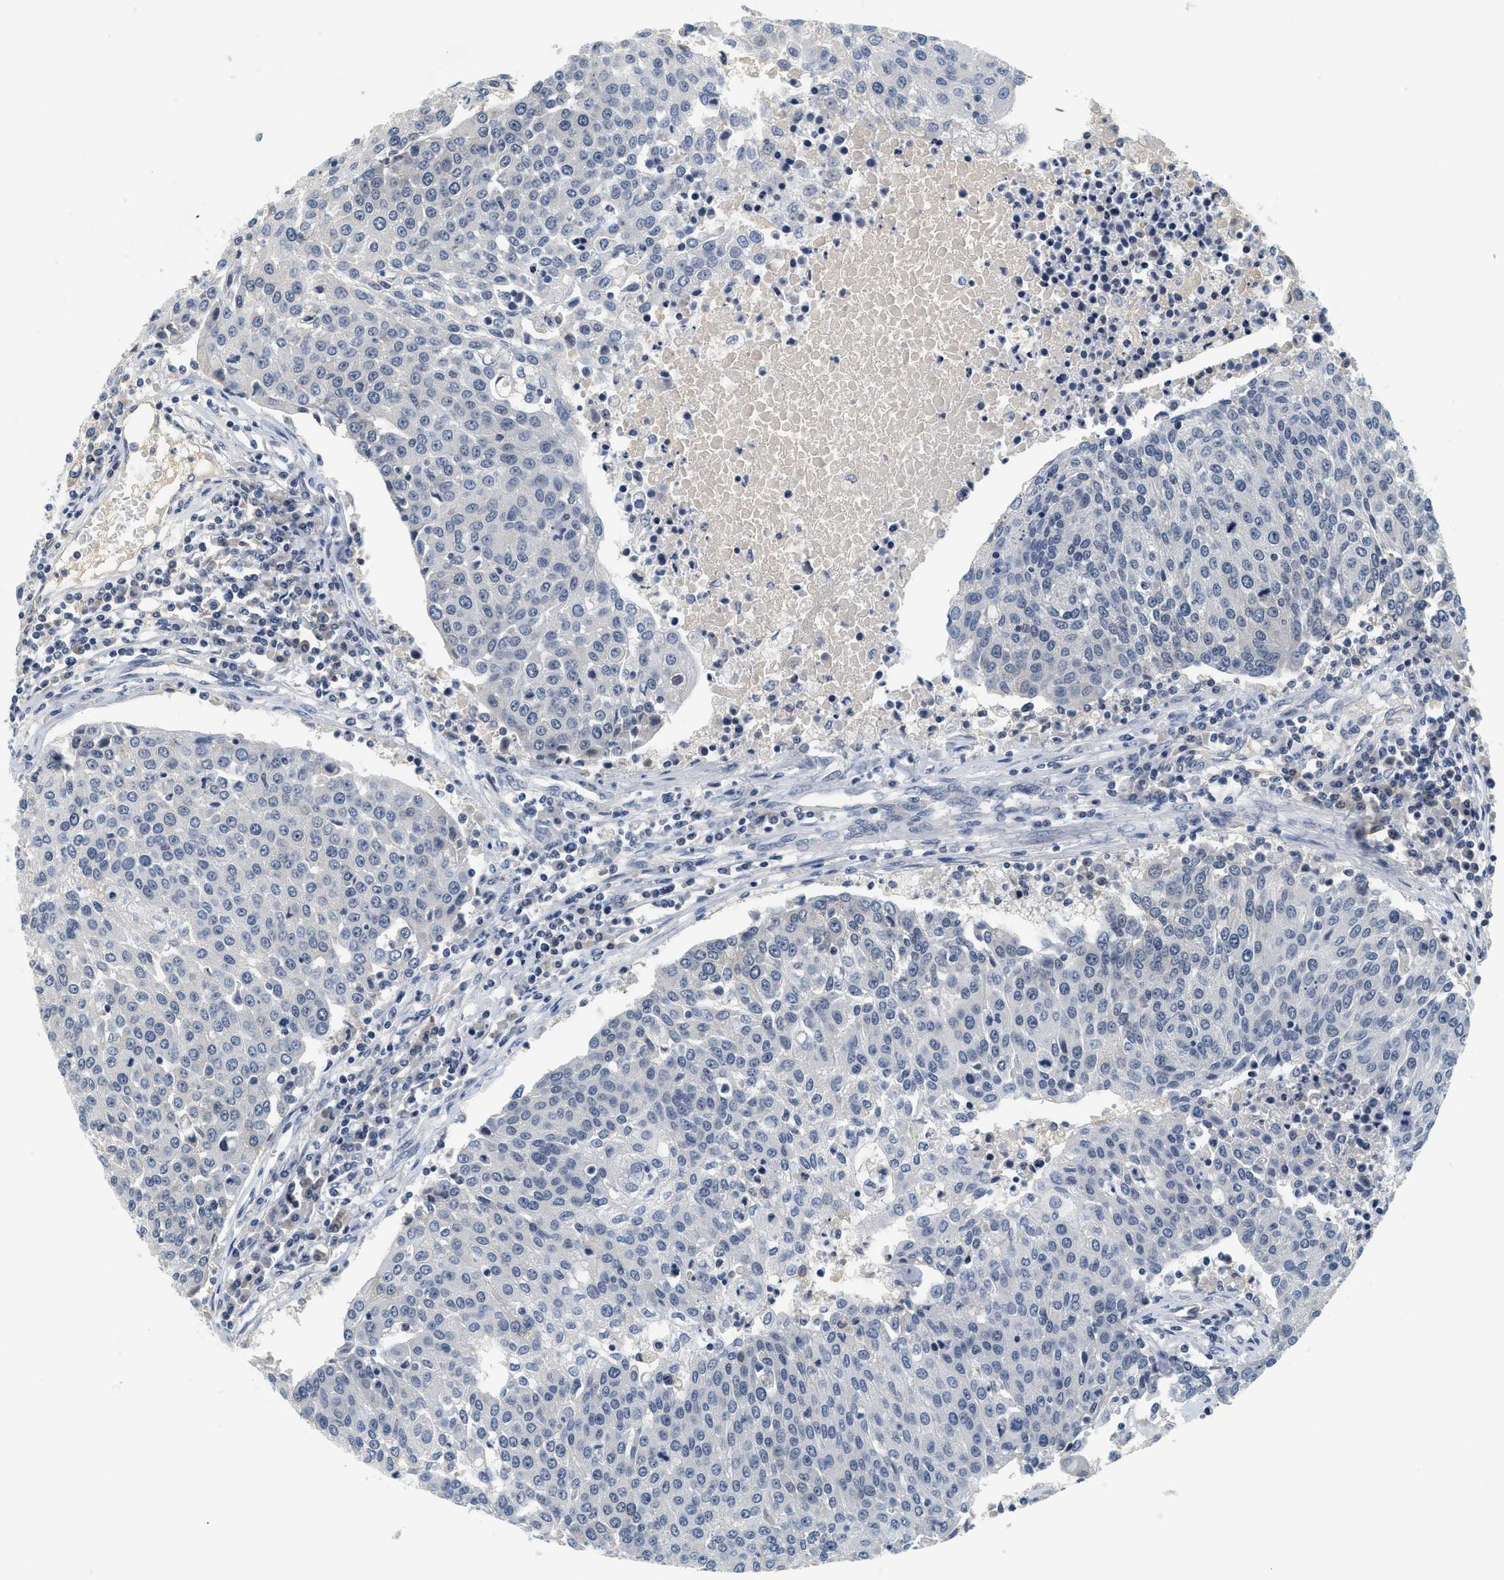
{"staining": {"intensity": "negative", "quantity": "none", "location": "none"}, "tissue": "urothelial cancer", "cell_type": "Tumor cells", "image_type": "cancer", "snomed": [{"axis": "morphology", "description": "Urothelial carcinoma, High grade"}, {"axis": "topography", "description": "Urinary bladder"}], "caption": "This is a photomicrograph of immunohistochemistry (IHC) staining of urothelial cancer, which shows no positivity in tumor cells.", "gene": "MZF1", "patient": {"sex": "female", "age": 85}}